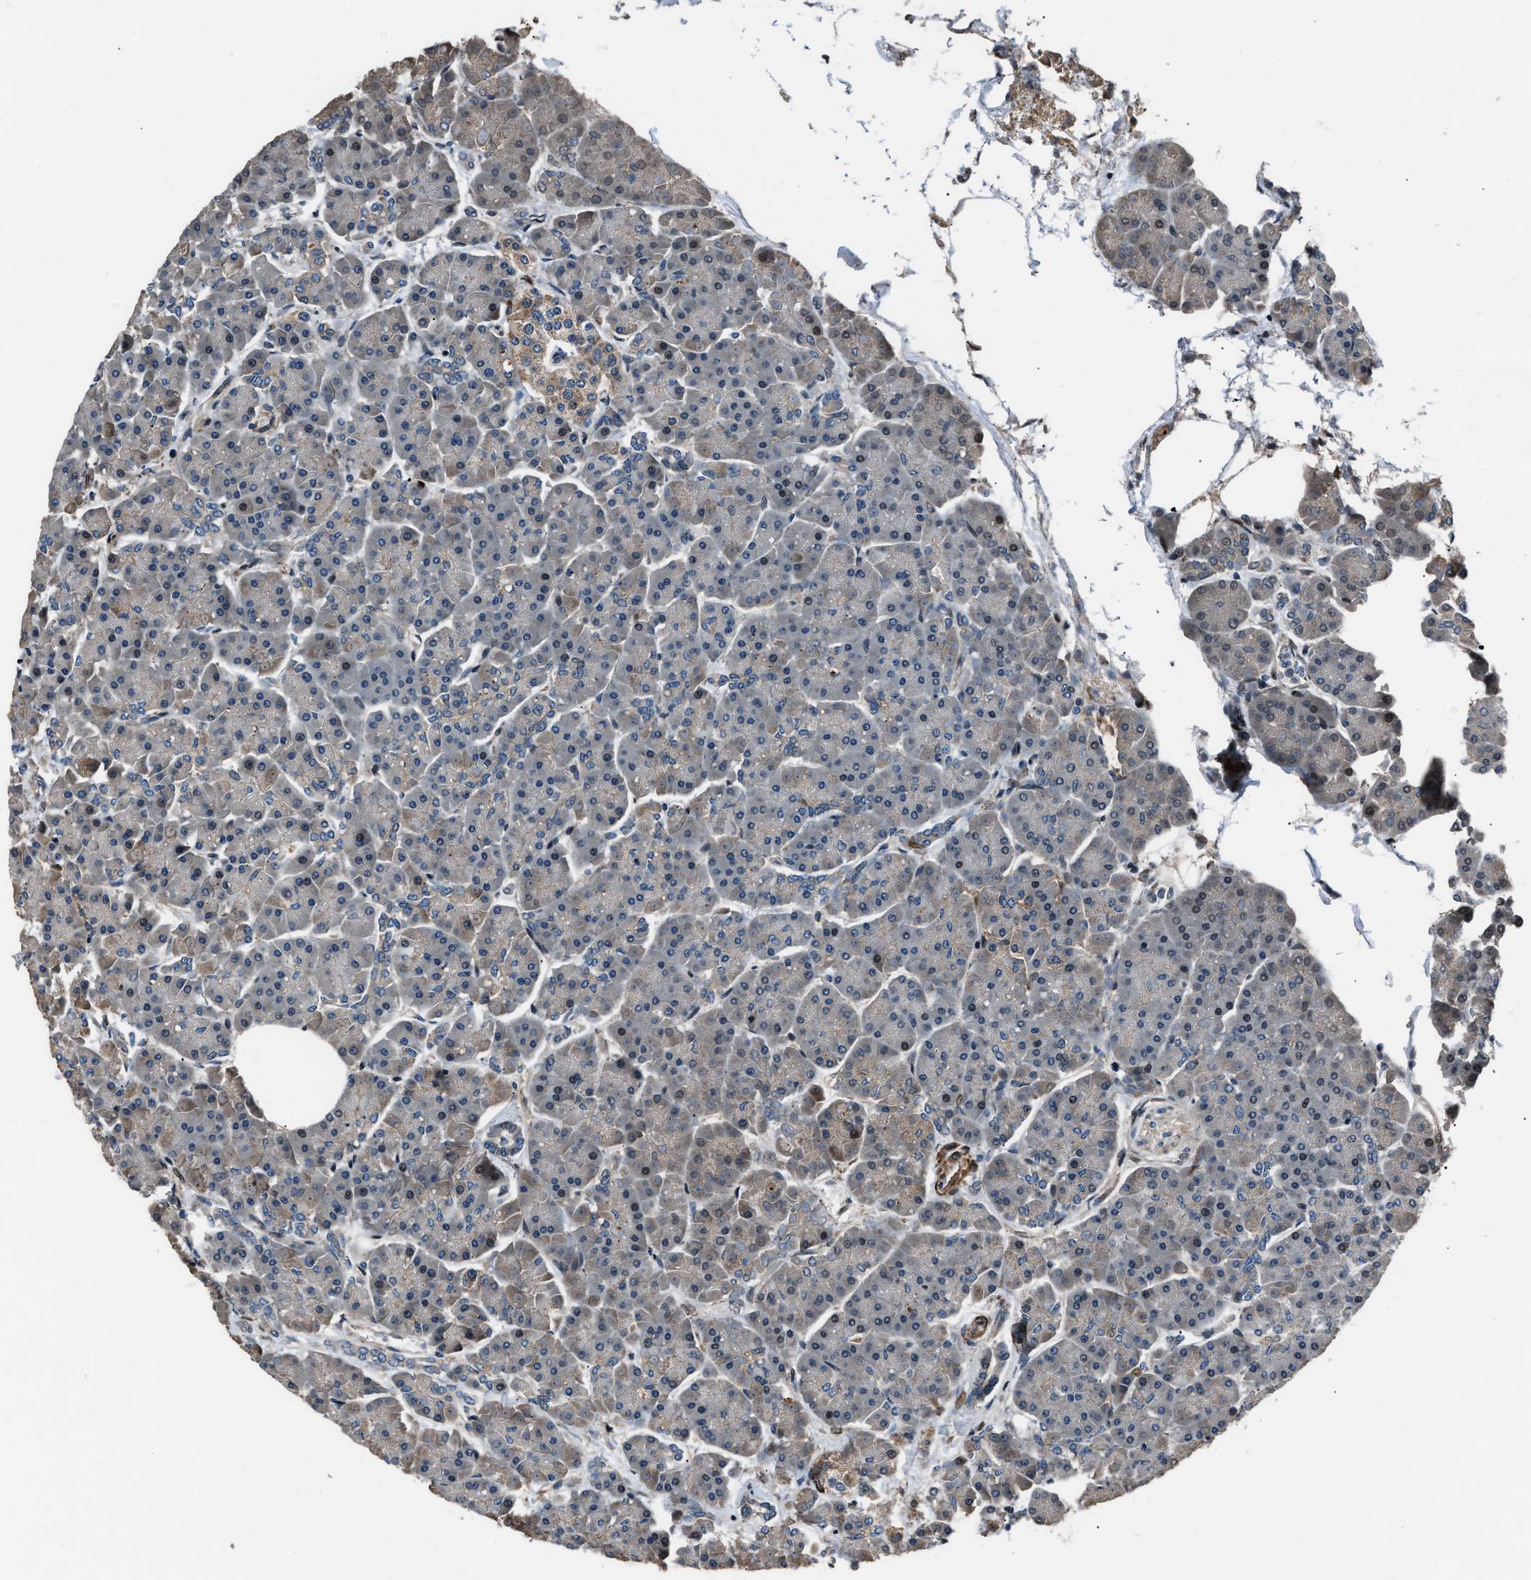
{"staining": {"intensity": "moderate", "quantity": "25%-75%", "location": "cytoplasmic/membranous"}, "tissue": "pancreas", "cell_type": "Exocrine glandular cells", "image_type": "normal", "snomed": [{"axis": "morphology", "description": "Normal tissue, NOS"}, {"axis": "topography", "description": "Pancreas"}], "caption": "Pancreas stained for a protein displays moderate cytoplasmic/membranous positivity in exocrine glandular cells. (Brightfield microscopy of DAB IHC at high magnification).", "gene": "DYNC2I1", "patient": {"sex": "female", "age": 70}}